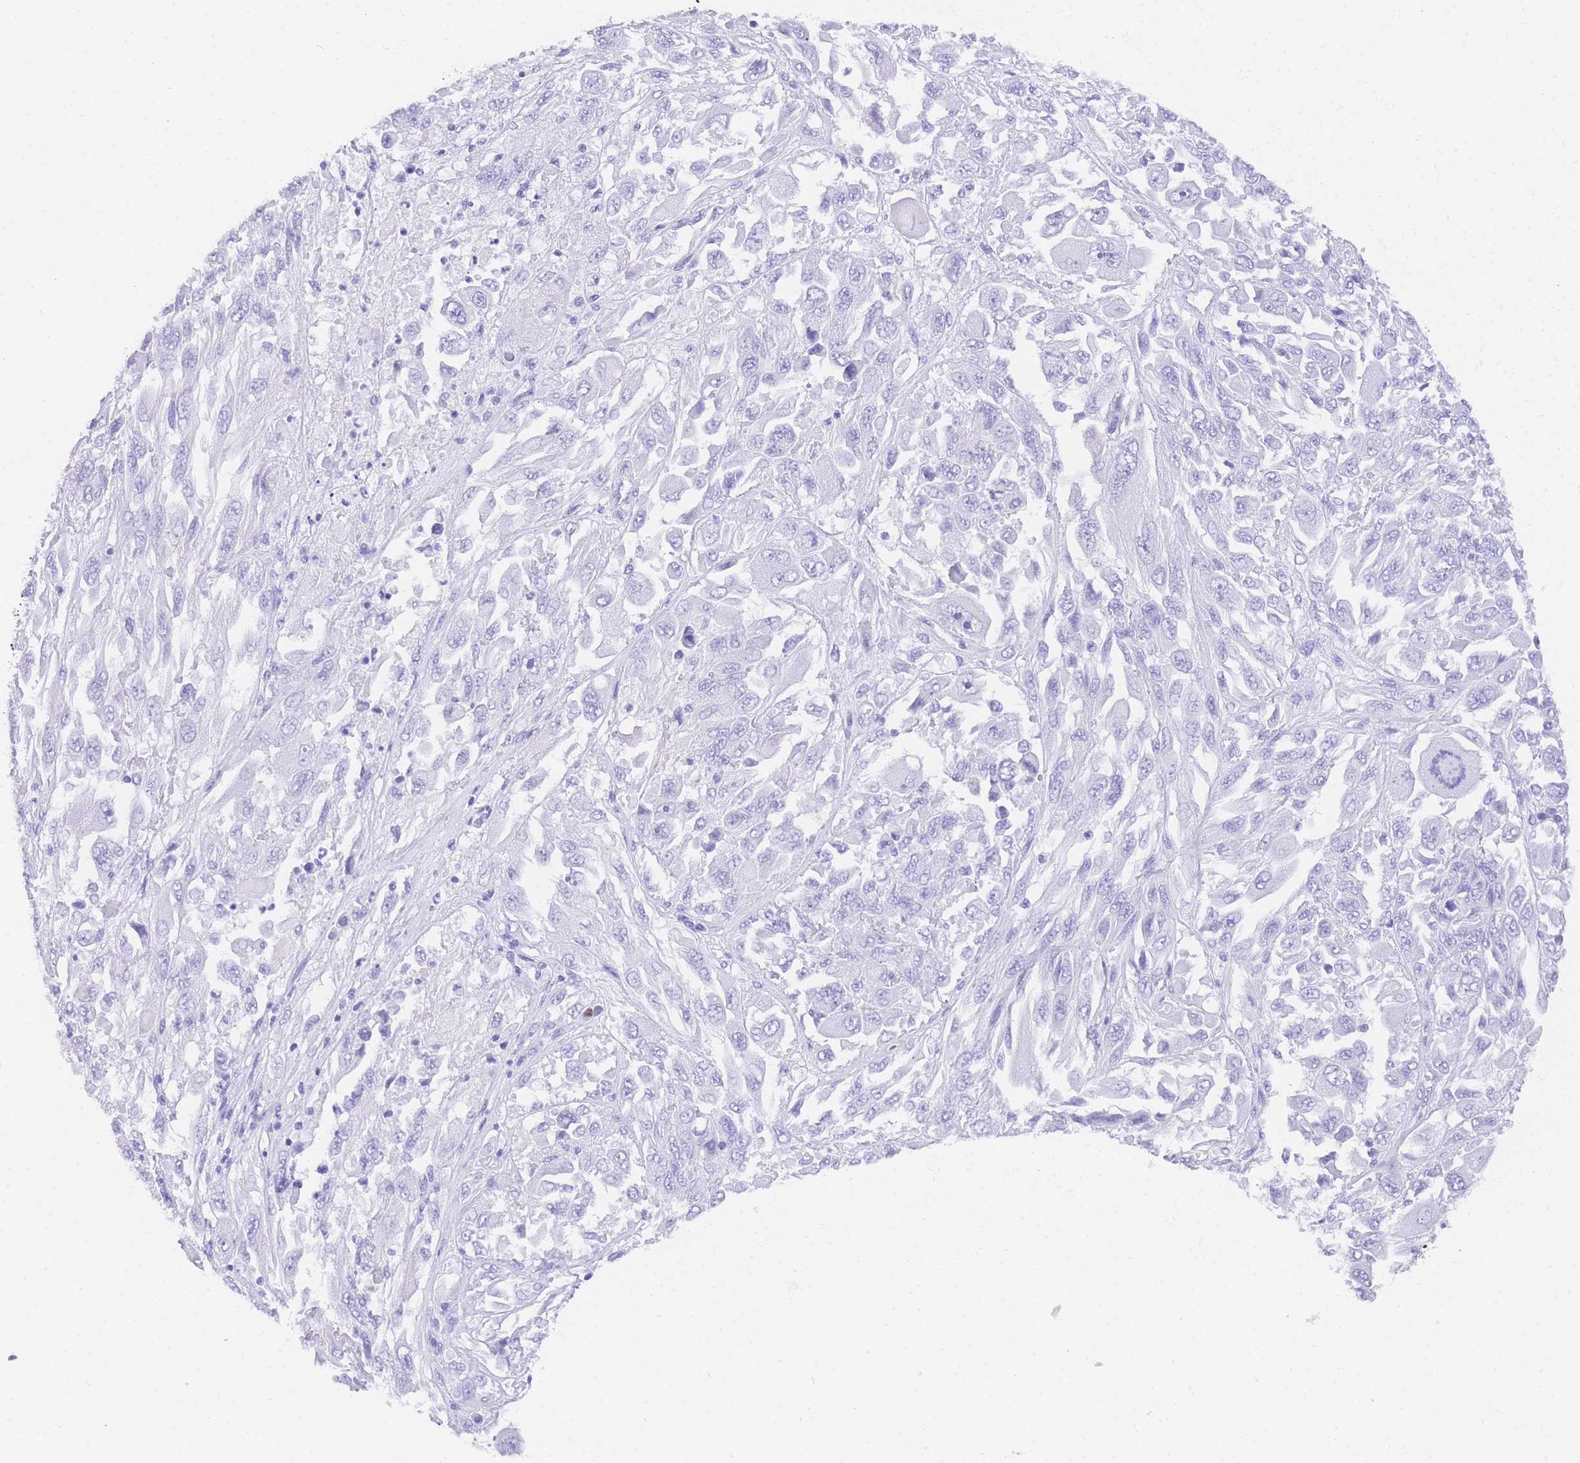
{"staining": {"intensity": "negative", "quantity": "none", "location": "none"}, "tissue": "melanoma", "cell_type": "Tumor cells", "image_type": "cancer", "snomed": [{"axis": "morphology", "description": "Malignant melanoma, NOS"}, {"axis": "topography", "description": "Skin"}], "caption": "Immunohistochemistry micrograph of neoplastic tissue: melanoma stained with DAB (3,3'-diaminobenzidine) demonstrates no significant protein expression in tumor cells.", "gene": "NKD2", "patient": {"sex": "female", "age": 91}}